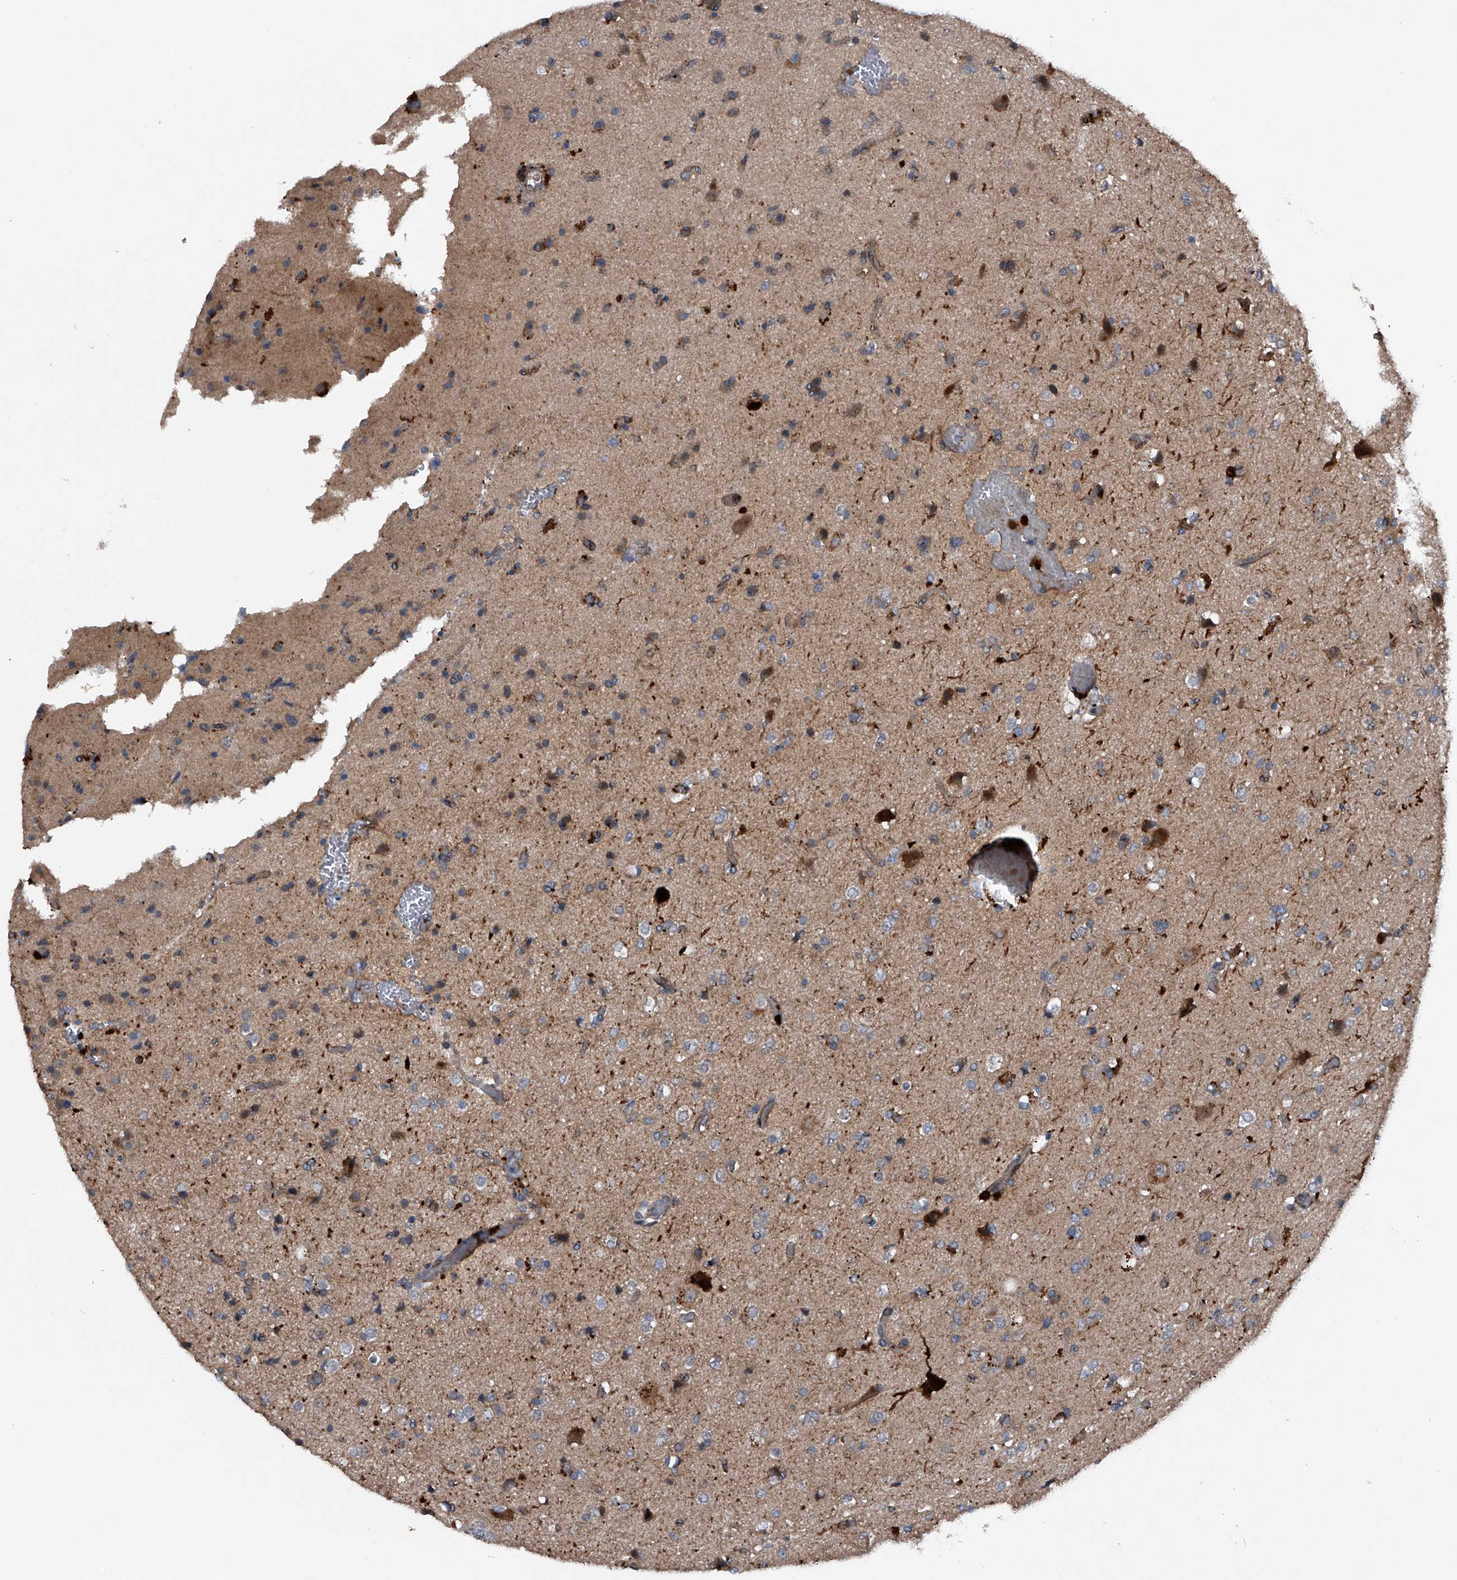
{"staining": {"intensity": "moderate", "quantity": "25%-75%", "location": "cytoplasmic/membranous"}, "tissue": "glioma", "cell_type": "Tumor cells", "image_type": "cancer", "snomed": [{"axis": "morphology", "description": "Glioma, malignant, Low grade"}, {"axis": "topography", "description": "Brain"}], "caption": "Human glioma stained with a brown dye exhibits moderate cytoplasmic/membranous positive staining in approximately 25%-75% of tumor cells.", "gene": "MAPKAP1", "patient": {"sex": "male", "age": 65}}